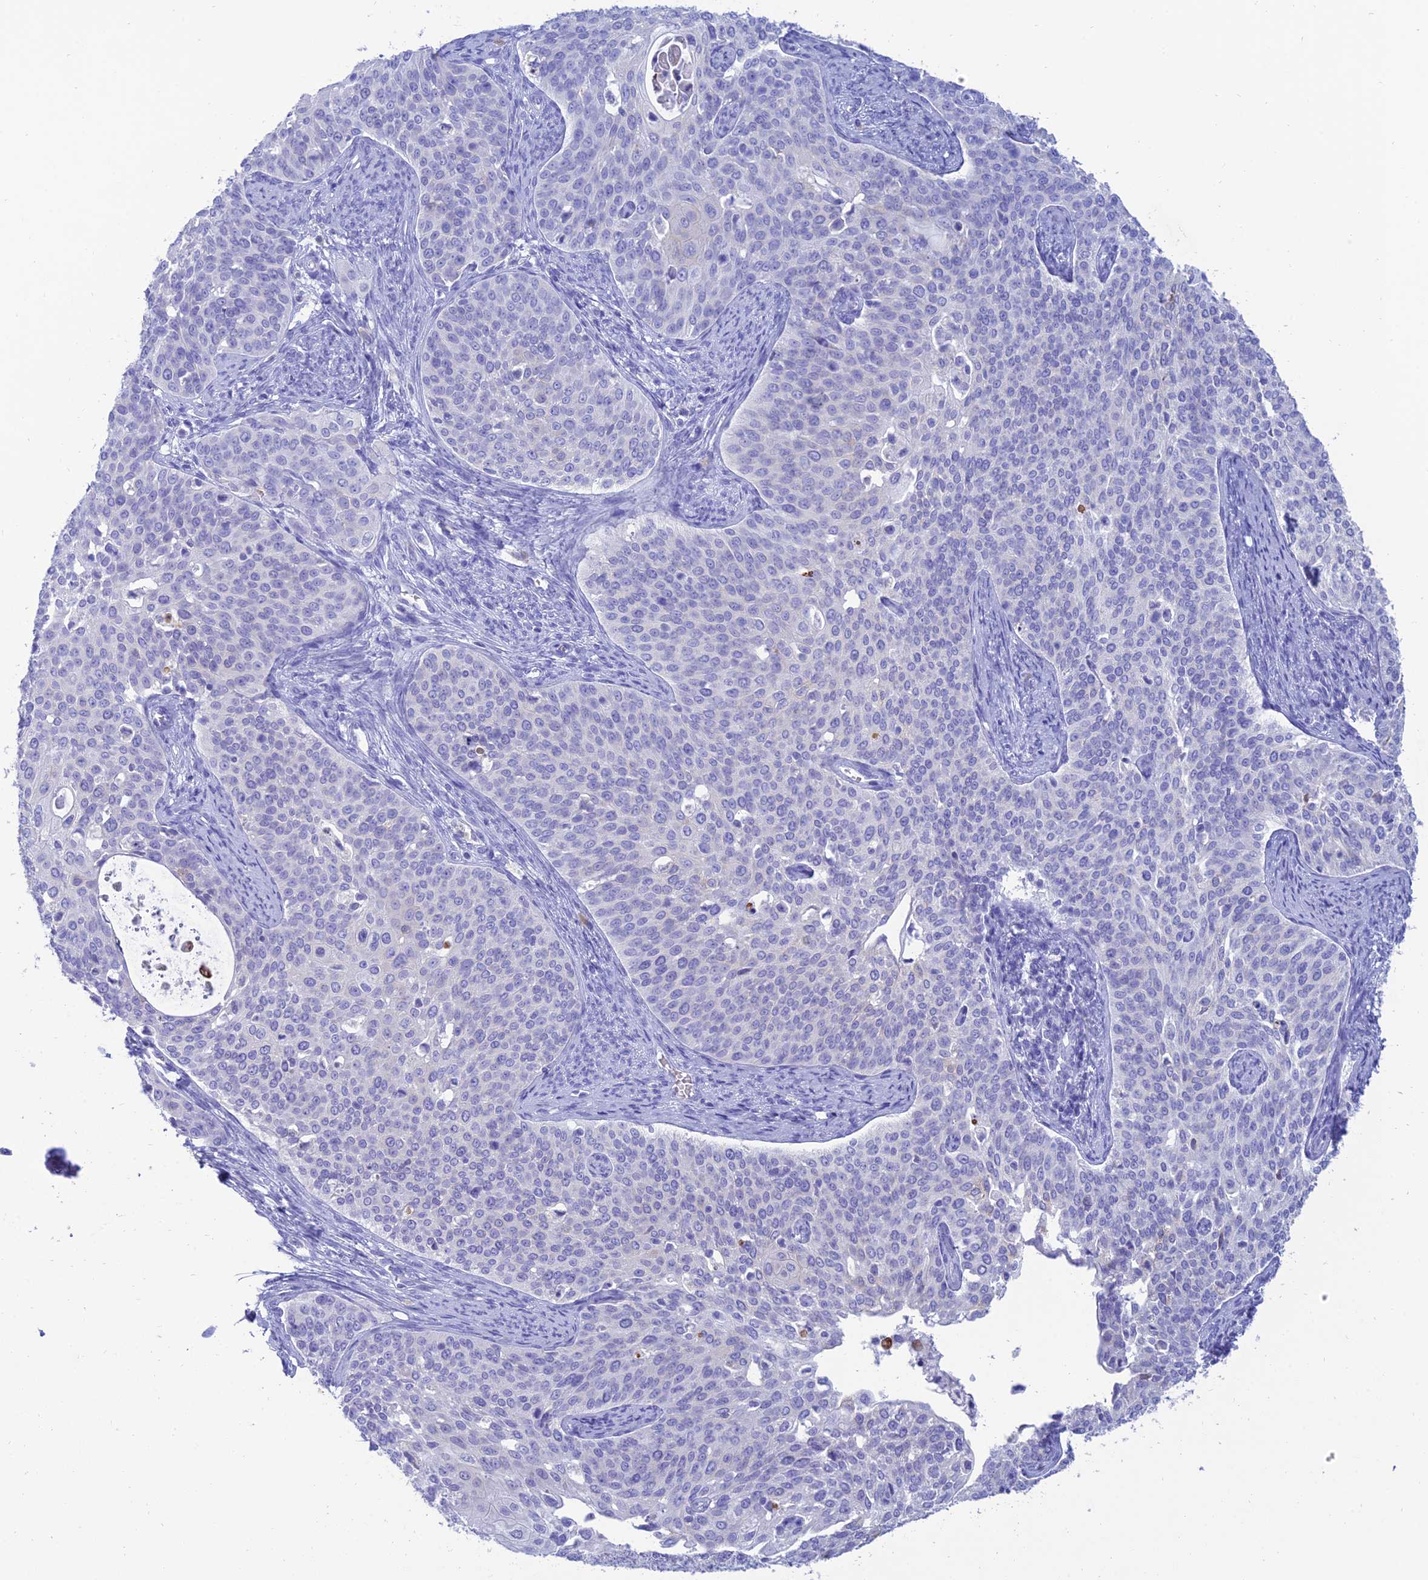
{"staining": {"intensity": "negative", "quantity": "none", "location": "none"}, "tissue": "cervical cancer", "cell_type": "Tumor cells", "image_type": "cancer", "snomed": [{"axis": "morphology", "description": "Squamous cell carcinoma, NOS"}, {"axis": "topography", "description": "Cervix"}], "caption": "There is no significant staining in tumor cells of cervical cancer. (DAB immunohistochemistry (IHC) with hematoxylin counter stain).", "gene": "MAL2", "patient": {"sex": "female", "age": 44}}